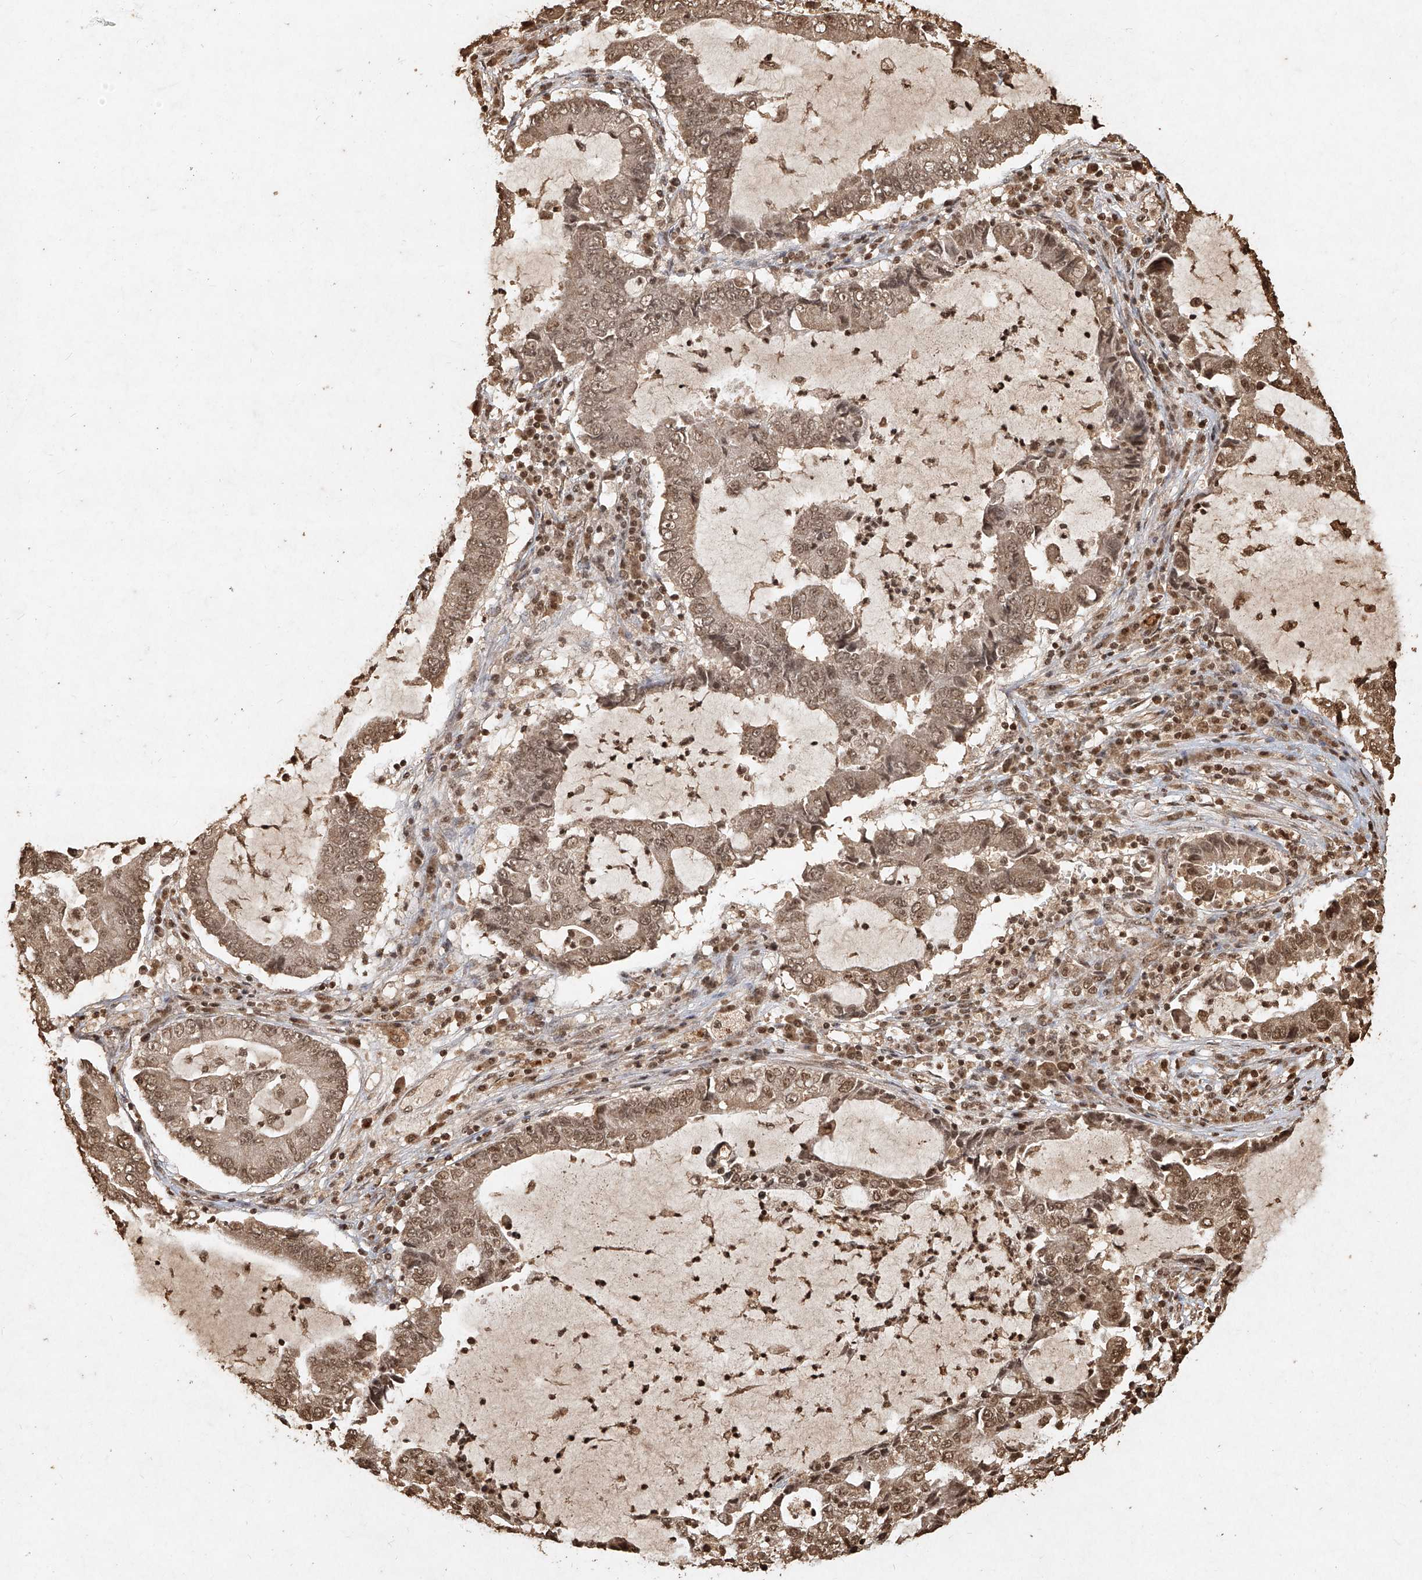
{"staining": {"intensity": "weak", "quantity": ">75%", "location": "cytoplasmic/membranous,nuclear"}, "tissue": "lung cancer", "cell_type": "Tumor cells", "image_type": "cancer", "snomed": [{"axis": "morphology", "description": "Adenocarcinoma, NOS"}, {"axis": "topography", "description": "Lung"}], "caption": "Weak cytoplasmic/membranous and nuclear expression for a protein is appreciated in about >75% of tumor cells of adenocarcinoma (lung) using immunohistochemistry (IHC).", "gene": "UBE2K", "patient": {"sex": "female", "age": 51}}